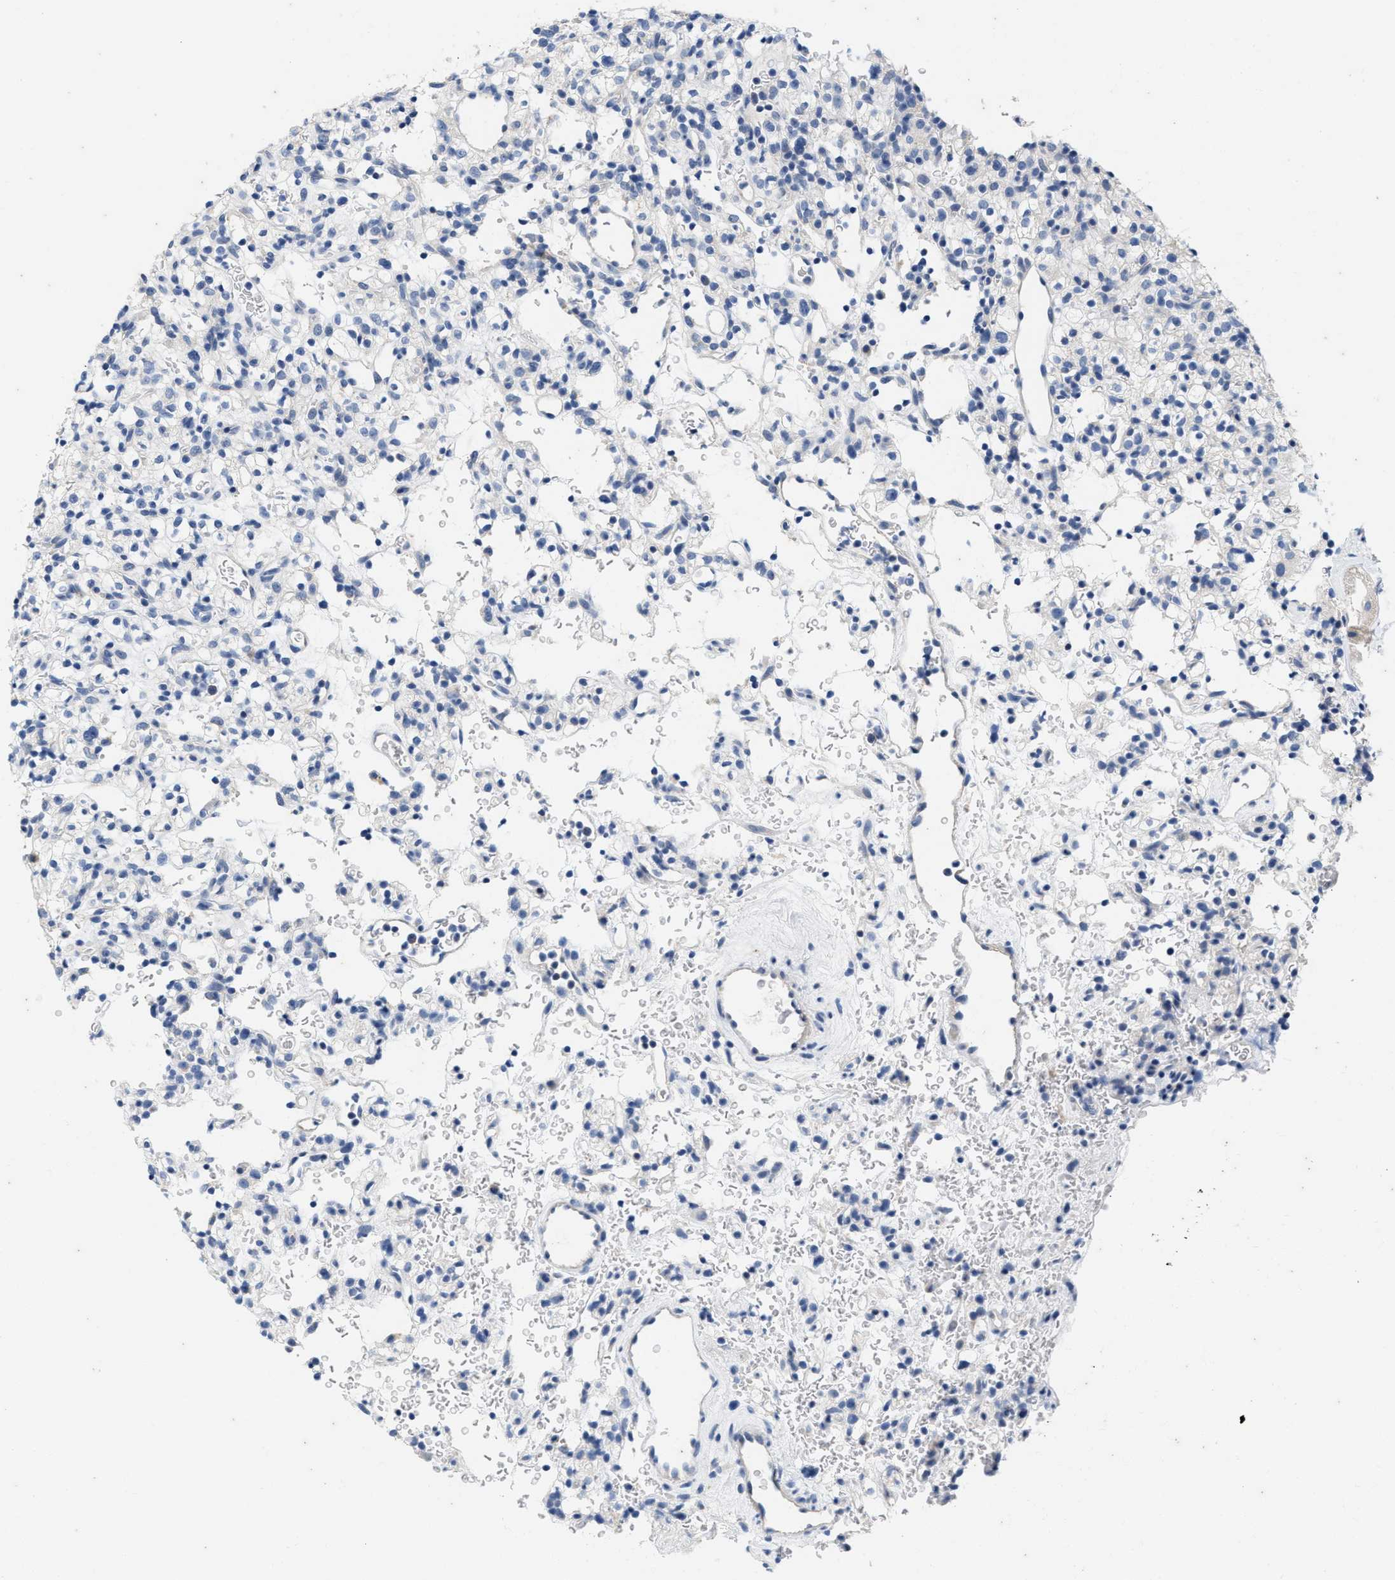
{"staining": {"intensity": "negative", "quantity": "none", "location": "none"}, "tissue": "renal cancer", "cell_type": "Tumor cells", "image_type": "cancer", "snomed": [{"axis": "morphology", "description": "Normal tissue, NOS"}, {"axis": "morphology", "description": "Adenocarcinoma, NOS"}, {"axis": "topography", "description": "Kidney"}], "caption": "Photomicrograph shows no significant protein positivity in tumor cells of adenocarcinoma (renal). (DAB IHC visualized using brightfield microscopy, high magnification).", "gene": "ABCB11", "patient": {"sex": "female", "age": 72}}